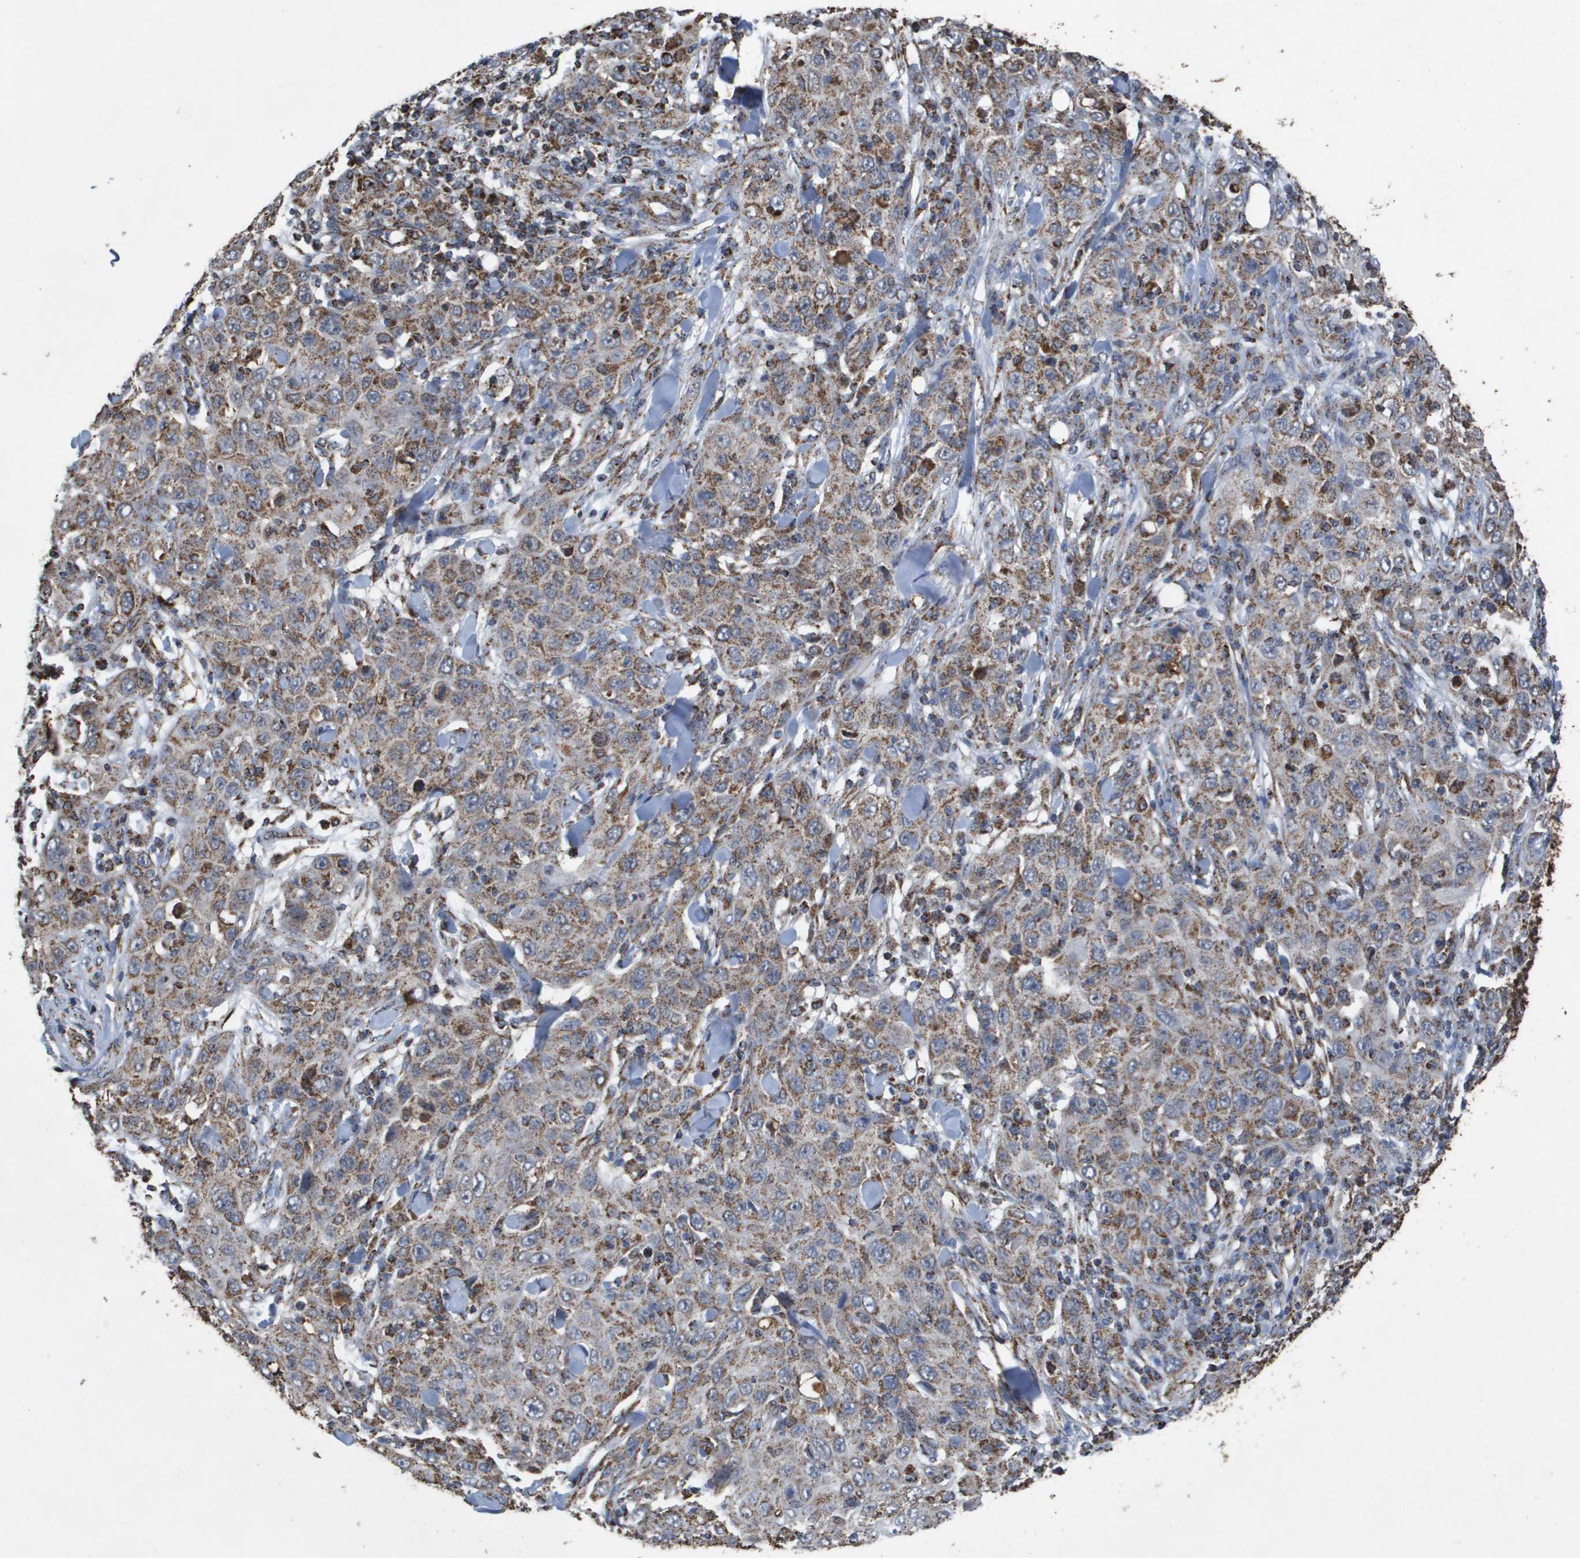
{"staining": {"intensity": "moderate", "quantity": ">75%", "location": "cytoplasmic/membranous"}, "tissue": "skin cancer", "cell_type": "Tumor cells", "image_type": "cancer", "snomed": [{"axis": "morphology", "description": "Squamous cell carcinoma, NOS"}, {"axis": "topography", "description": "Skin"}], "caption": "Squamous cell carcinoma (skin) stained for a protein (brown) displays moderate cytoplasmic/membranous positive staining in approximately >75% of tumor cells.", "gene": "HSPE1", "patient": {"sex": "female", "age": 88}}